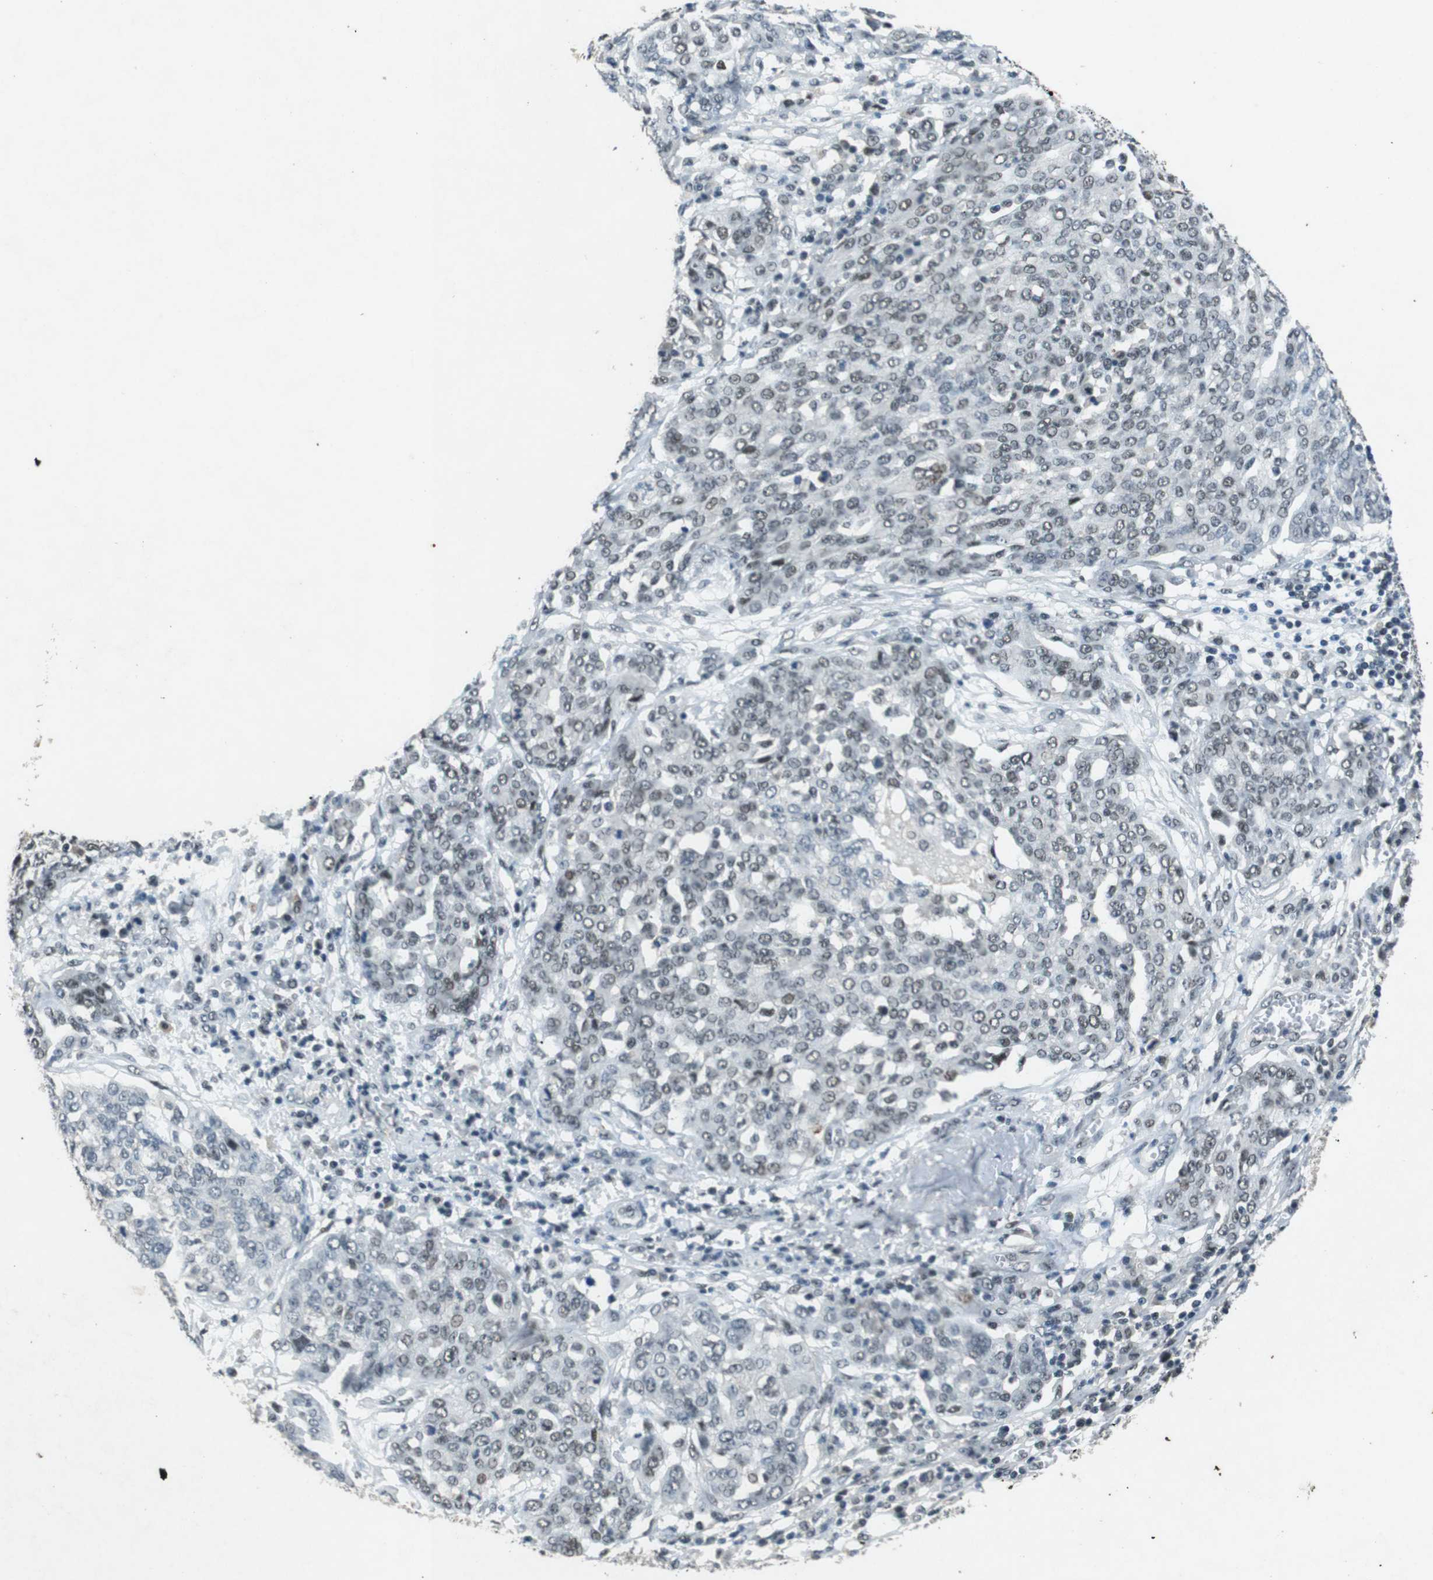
{"staining": {"intensity": "weak", "quantity": "<25%", "location": "nuclear"}, "tissue": "ovarian cancer", "cell_type": "Tumor cells", "image_type": "cancer", "snomed": [{"axis": "morphology", "description": "Cystadenocarcinoma, serous, NOS"}, {"axis": "topography", "description": "Soft tissue"}, {"axis": "topography", "description": "Ovary"}], "caption": "Immunohistochemistry histopathology image of neoplastic tissue: serous cystadenocarcinoma (ovarian) stained with DAB (3,3'-diaminobenzidine) shows no significant protein staining in tumor cells.", "gene": "USP7", "patient": {"sex": "female", "age": 57}}